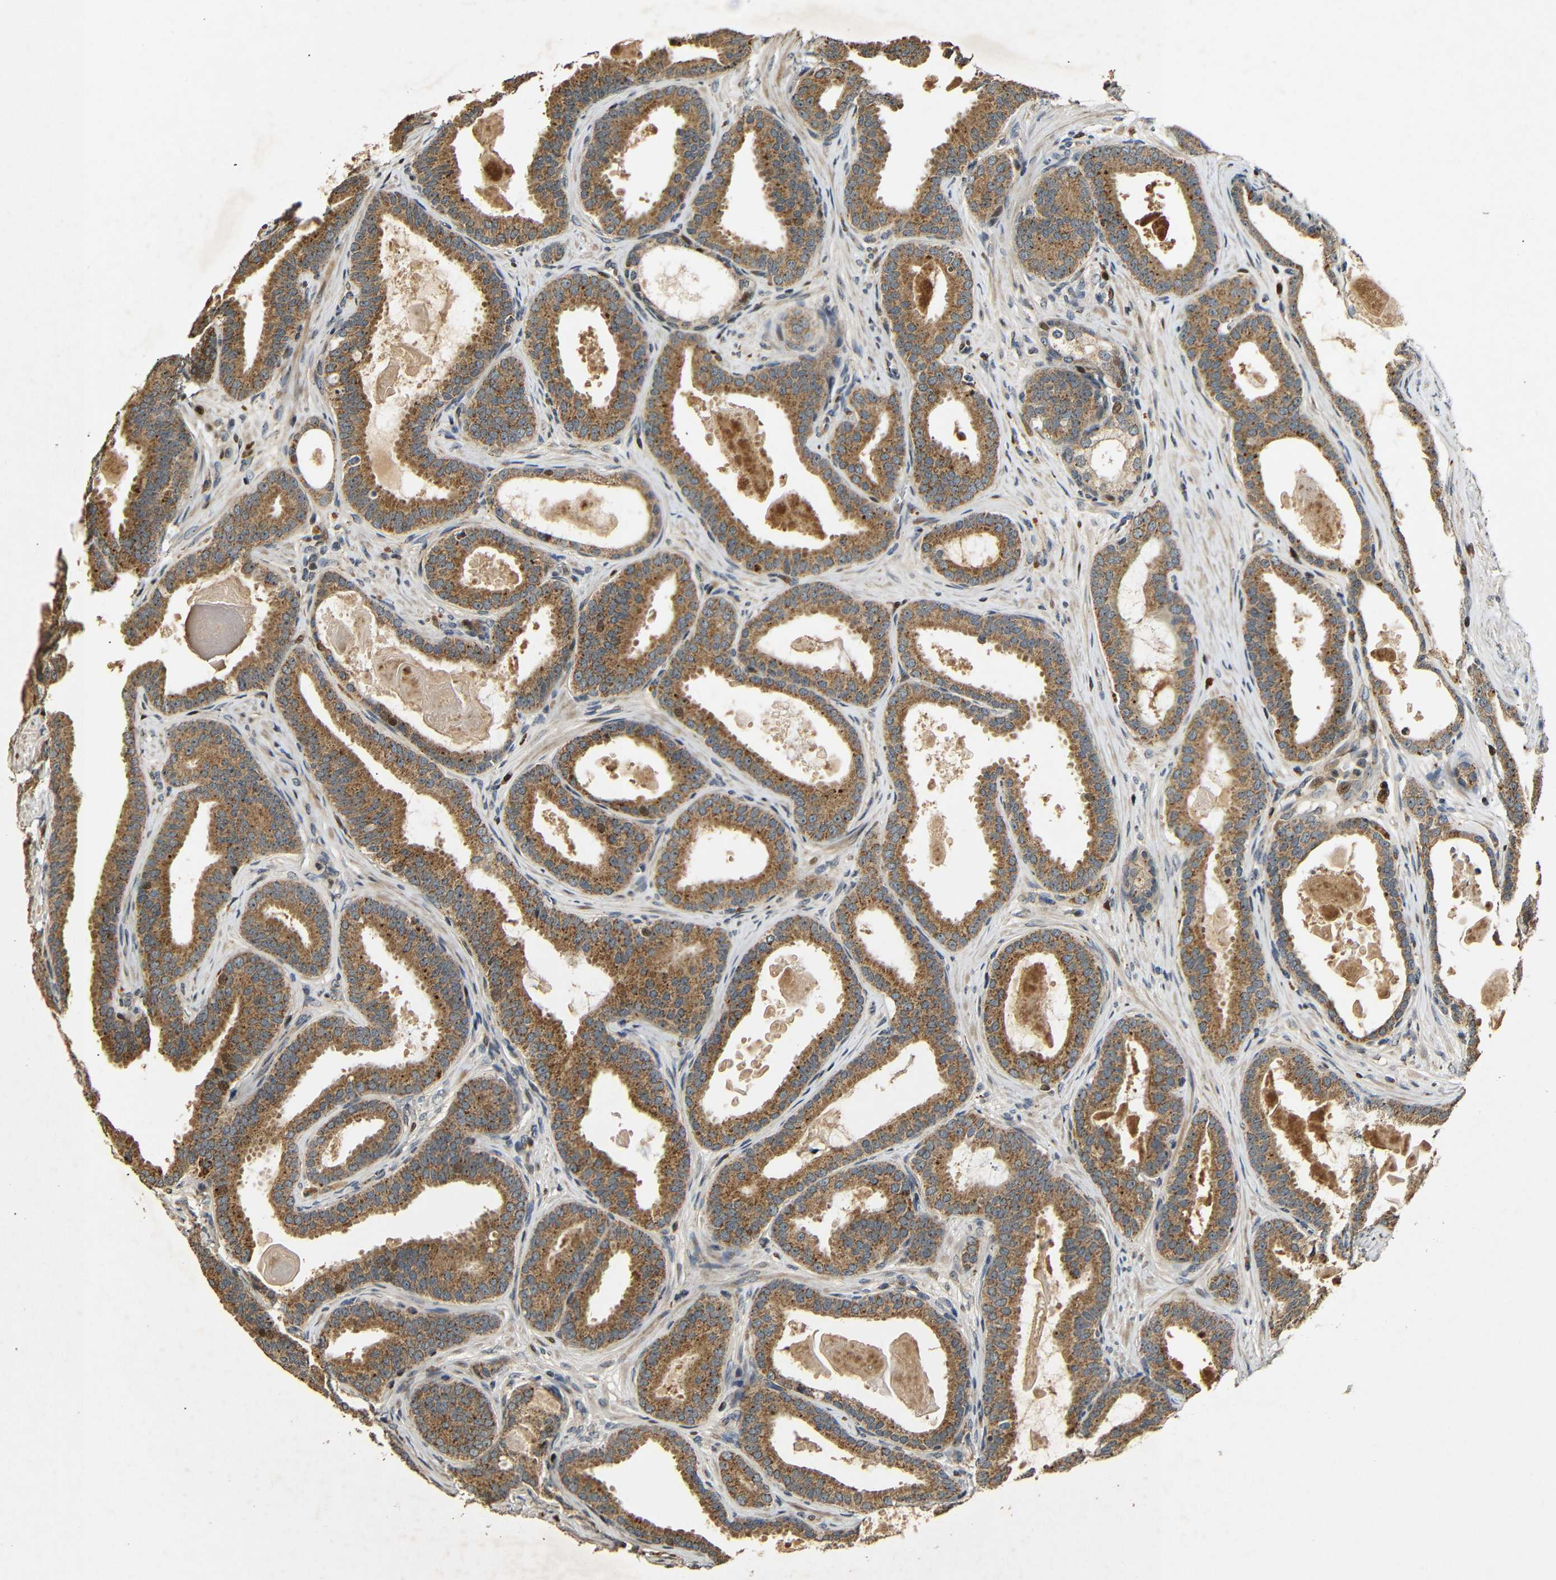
{"staining": {"intensity": "strong", "quantity": ">75%", "location": "cytoplasmic/membranous"}, "tissue": "prostate cancer", "cell_type": "Tumor cells", "image_type": "cancer", "snomed": [{"axis": "morphology", "description": "Adenocarcinoma, High grade"}, {"axis": "topography", "description": "Prostate"}], "caption": "A histopathology image of human prostate cancer (adenocarcinoma (high-grade)) stained for a protein exhibits strong cytoplasmic/membranous brown staining in tumor cells.", "gene": "KAZALD1", "patient": {"sex": "male", "age": 60}}